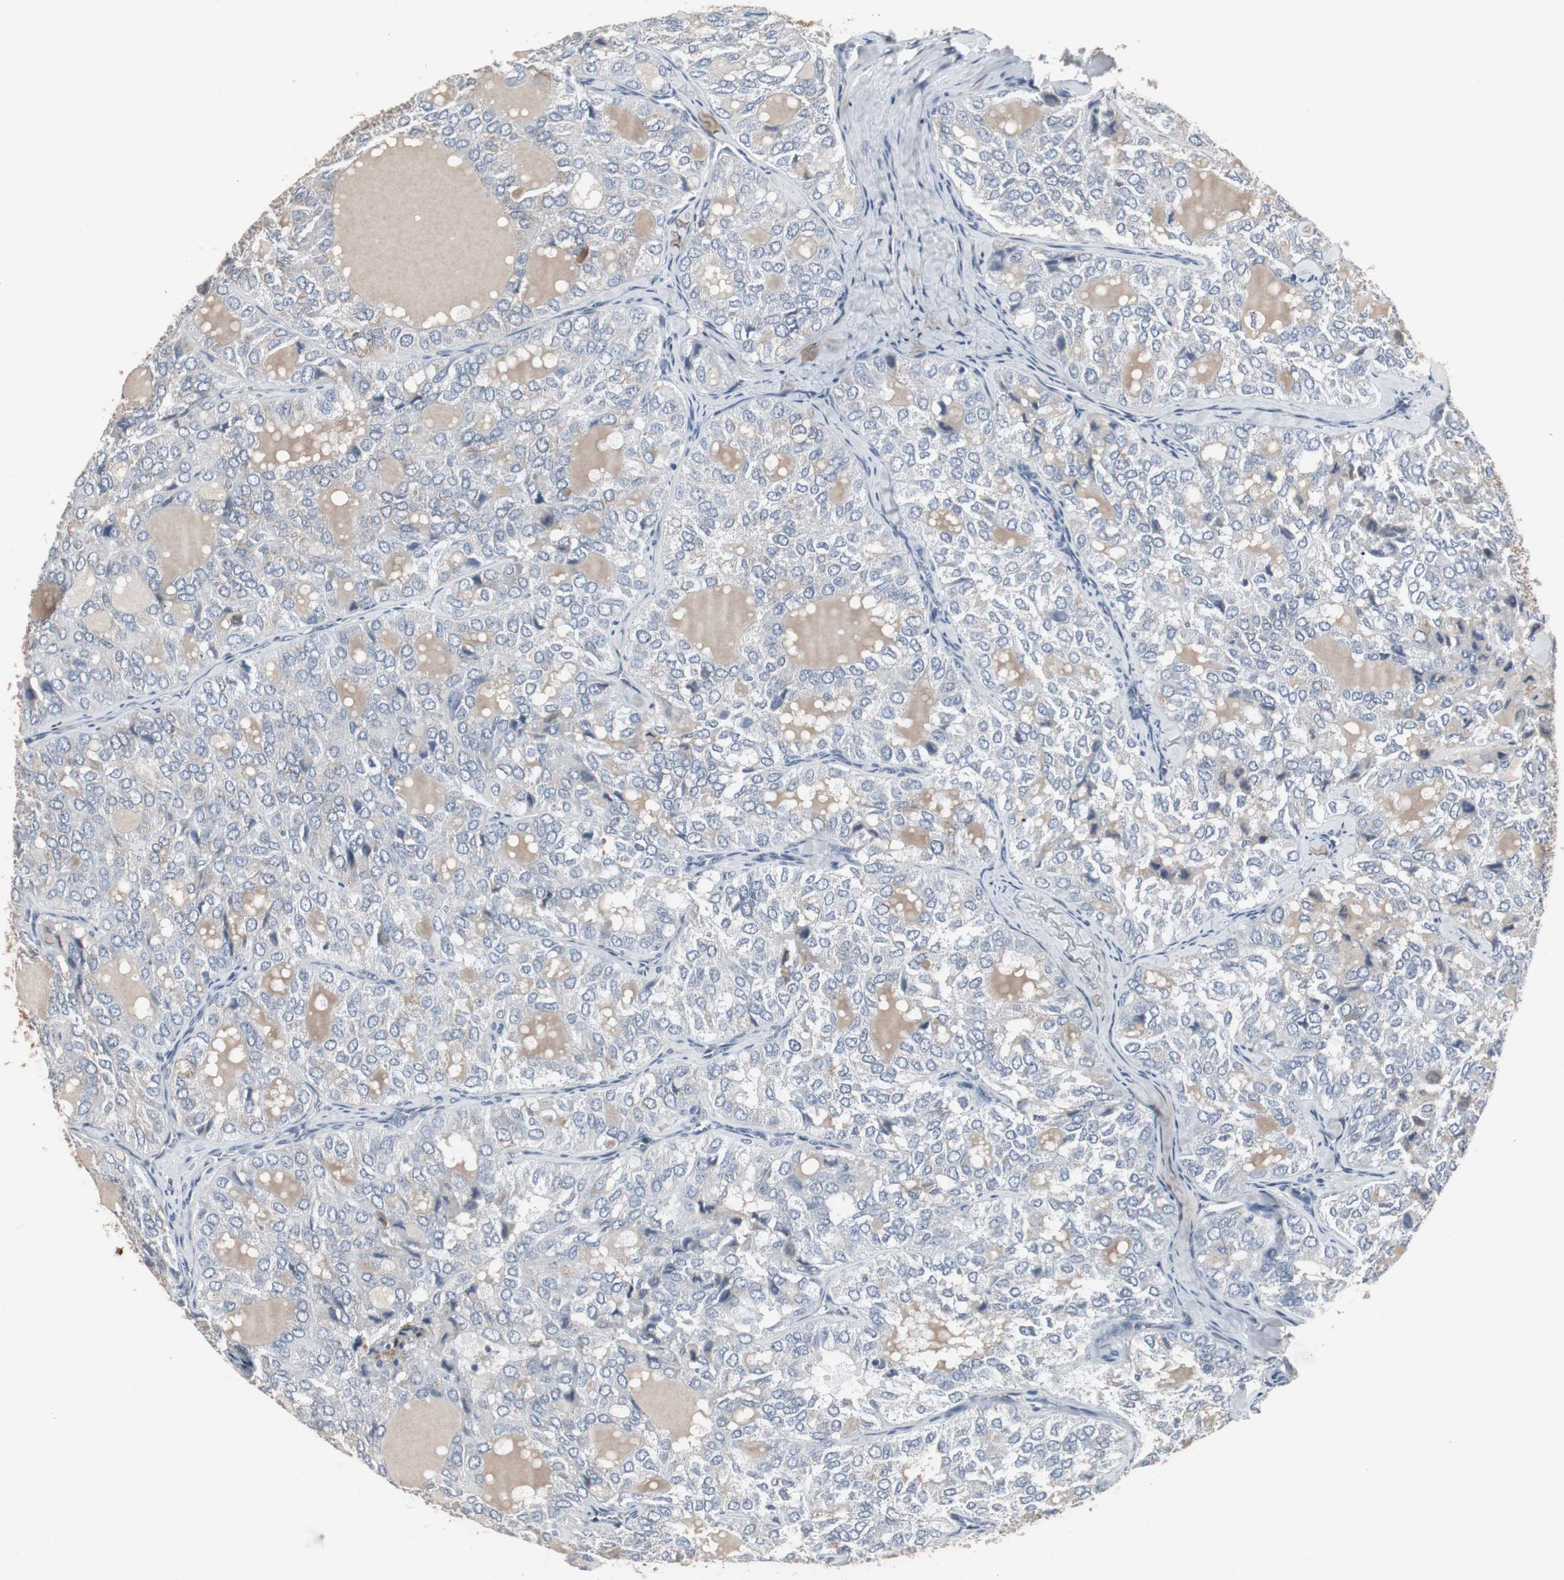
{"staining": {"intensity": "negative", "quantity": "none", "location": "none"}, "tissue": "thyroid cancer", "cell_type": "Tumor cells", "image_type": "cancer", "snomed": [{"axis": "morphology", "description": "Follicular adenoma carcinoma, NOS"}, {"axis": "topography", "description": "Thyroid gland"}], "caption": "An IHC photomicrograph of follicular adenoma carcinoma (thyroid) is shown. There is no staining in tumor cells of follicular adenoma carcinoma (thyroid).", "gene": "ACAA1", "patient": {"sex": "male", "age": 75}}